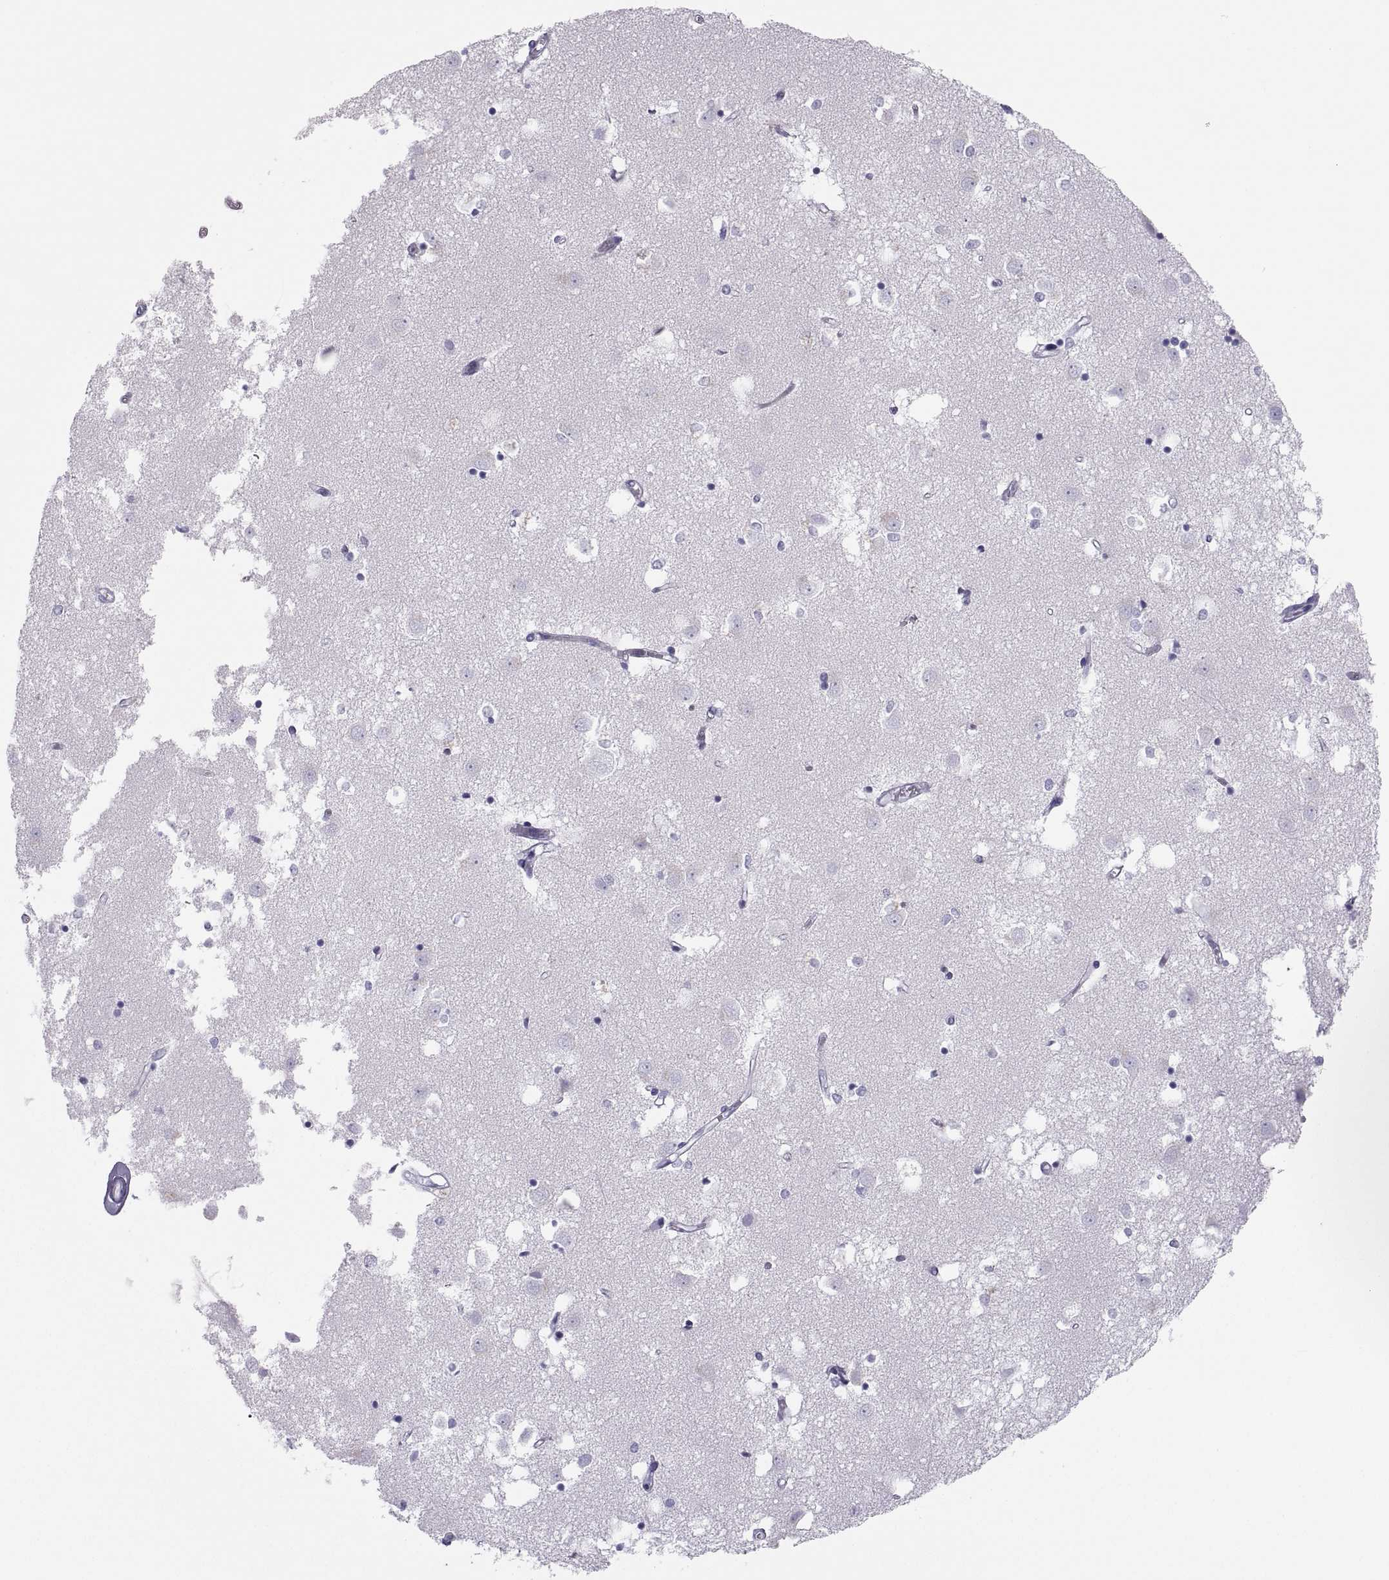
{"staining": {"intensity": "negative", "quantity": "none", "location": "none"}, "tissue": "caudate", "cell_type": "Glial cells", "image_type": "normal", "snomed": [{"axis": "morphology", "description": "Normal tissue, NOS"}, {"axis": "topography", "description": "Lateral ventricle wall"}], "caption": "IHC image of normal human caudate stained for a protein (brown), which reveals no expression in glial cells. Nuclei are stained in blue.", "gene": "SEMG1", "patient": {"sex": "male", "age": 54}}